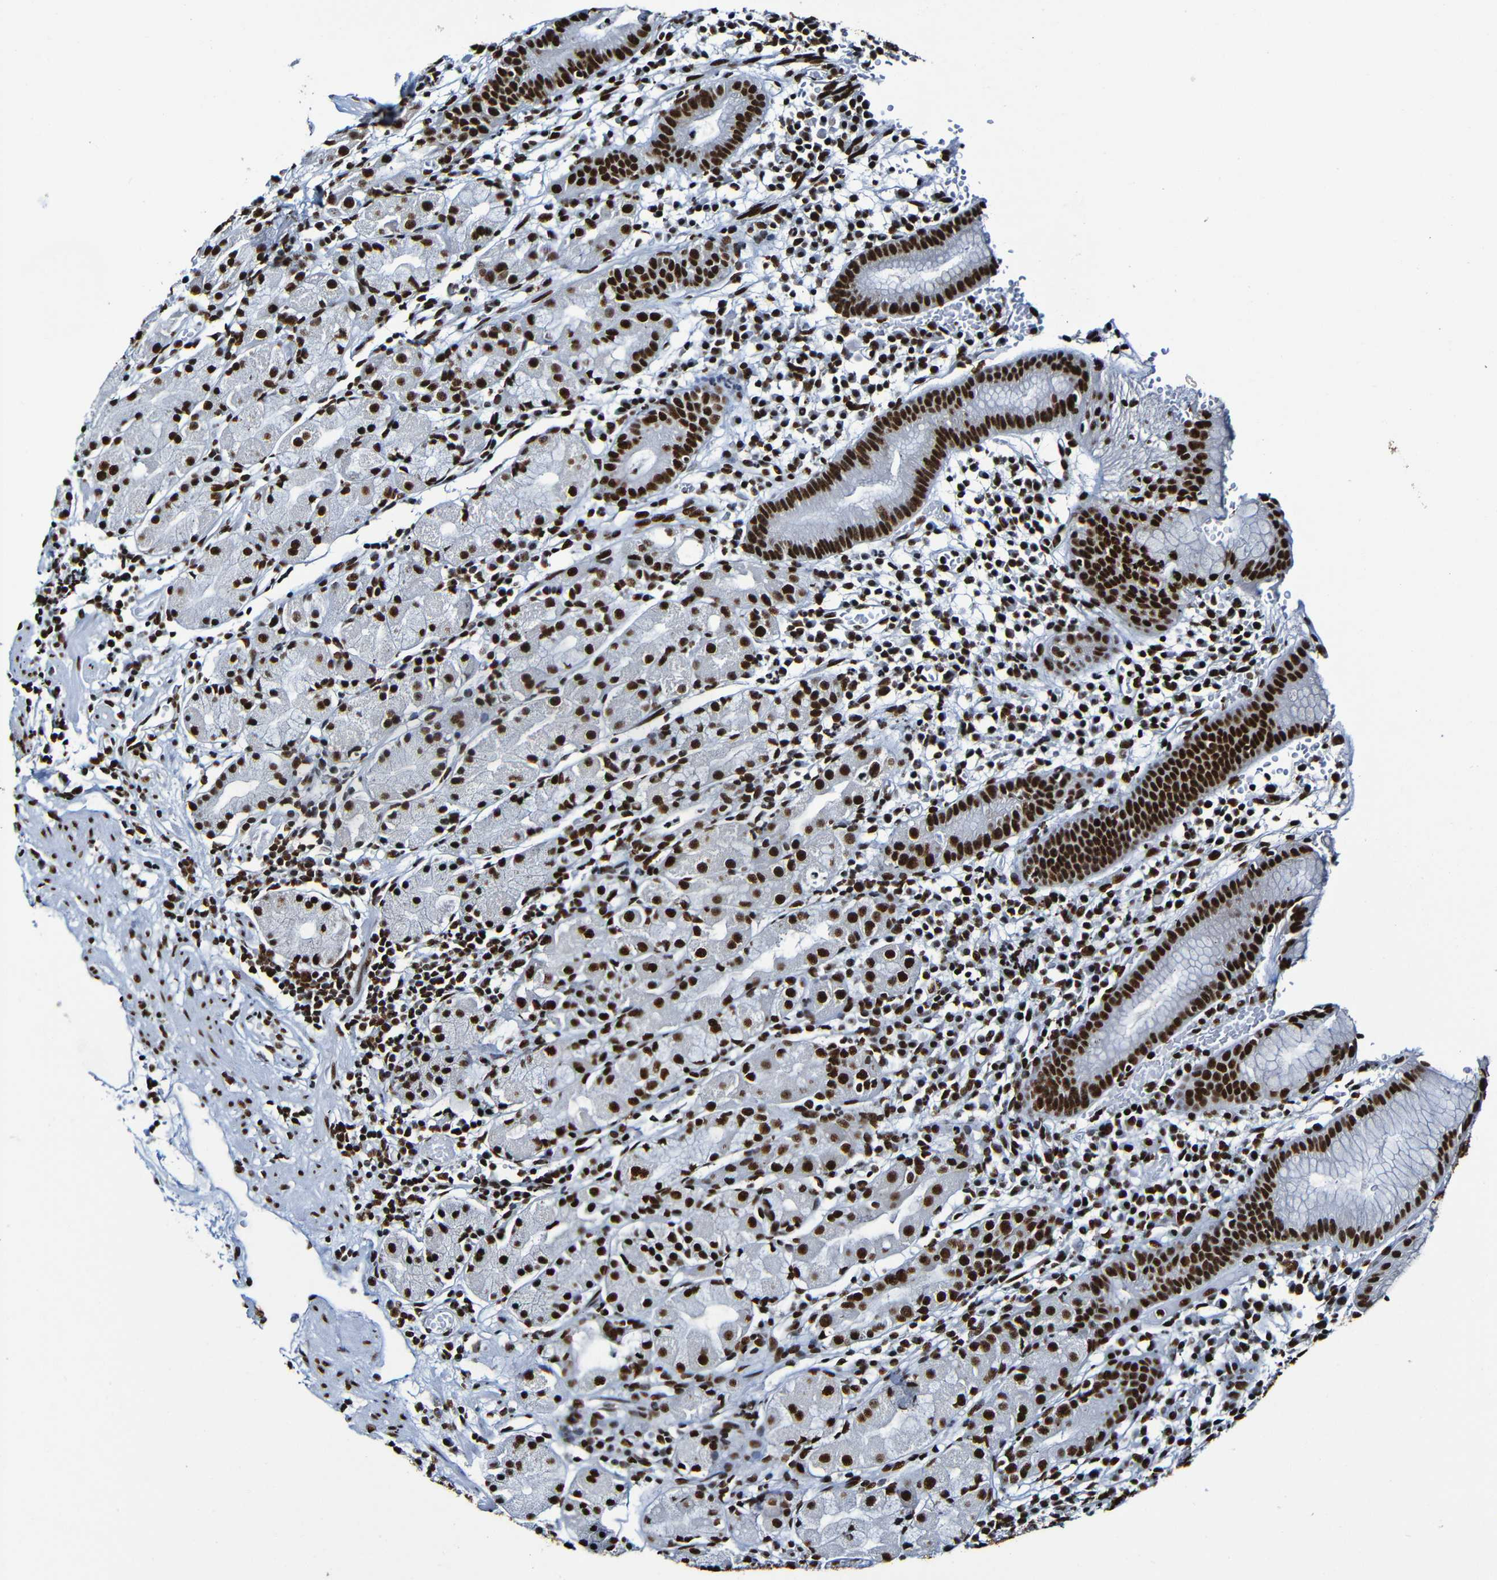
{"staining": {"intensity": "strong", "quantity": ">75%", "location": "nuclear"}, "tissue": "stomach", "cell_type": "Glandular cells", "image_type": "normal", "snomed": [{"axis": "morphology", "description": "Normal tissue, NOS"}, {"axis": "topography", "description": "Stomach"}, {"axis": "topography", "description": "Stomach, lower"}], "caption": "A brown stain highlights strong nuclear expression of a protein in glandular cells of unremarkable stomach.", "gene": "SRSF3", "patient": {"sex": "female", "age": 75}}